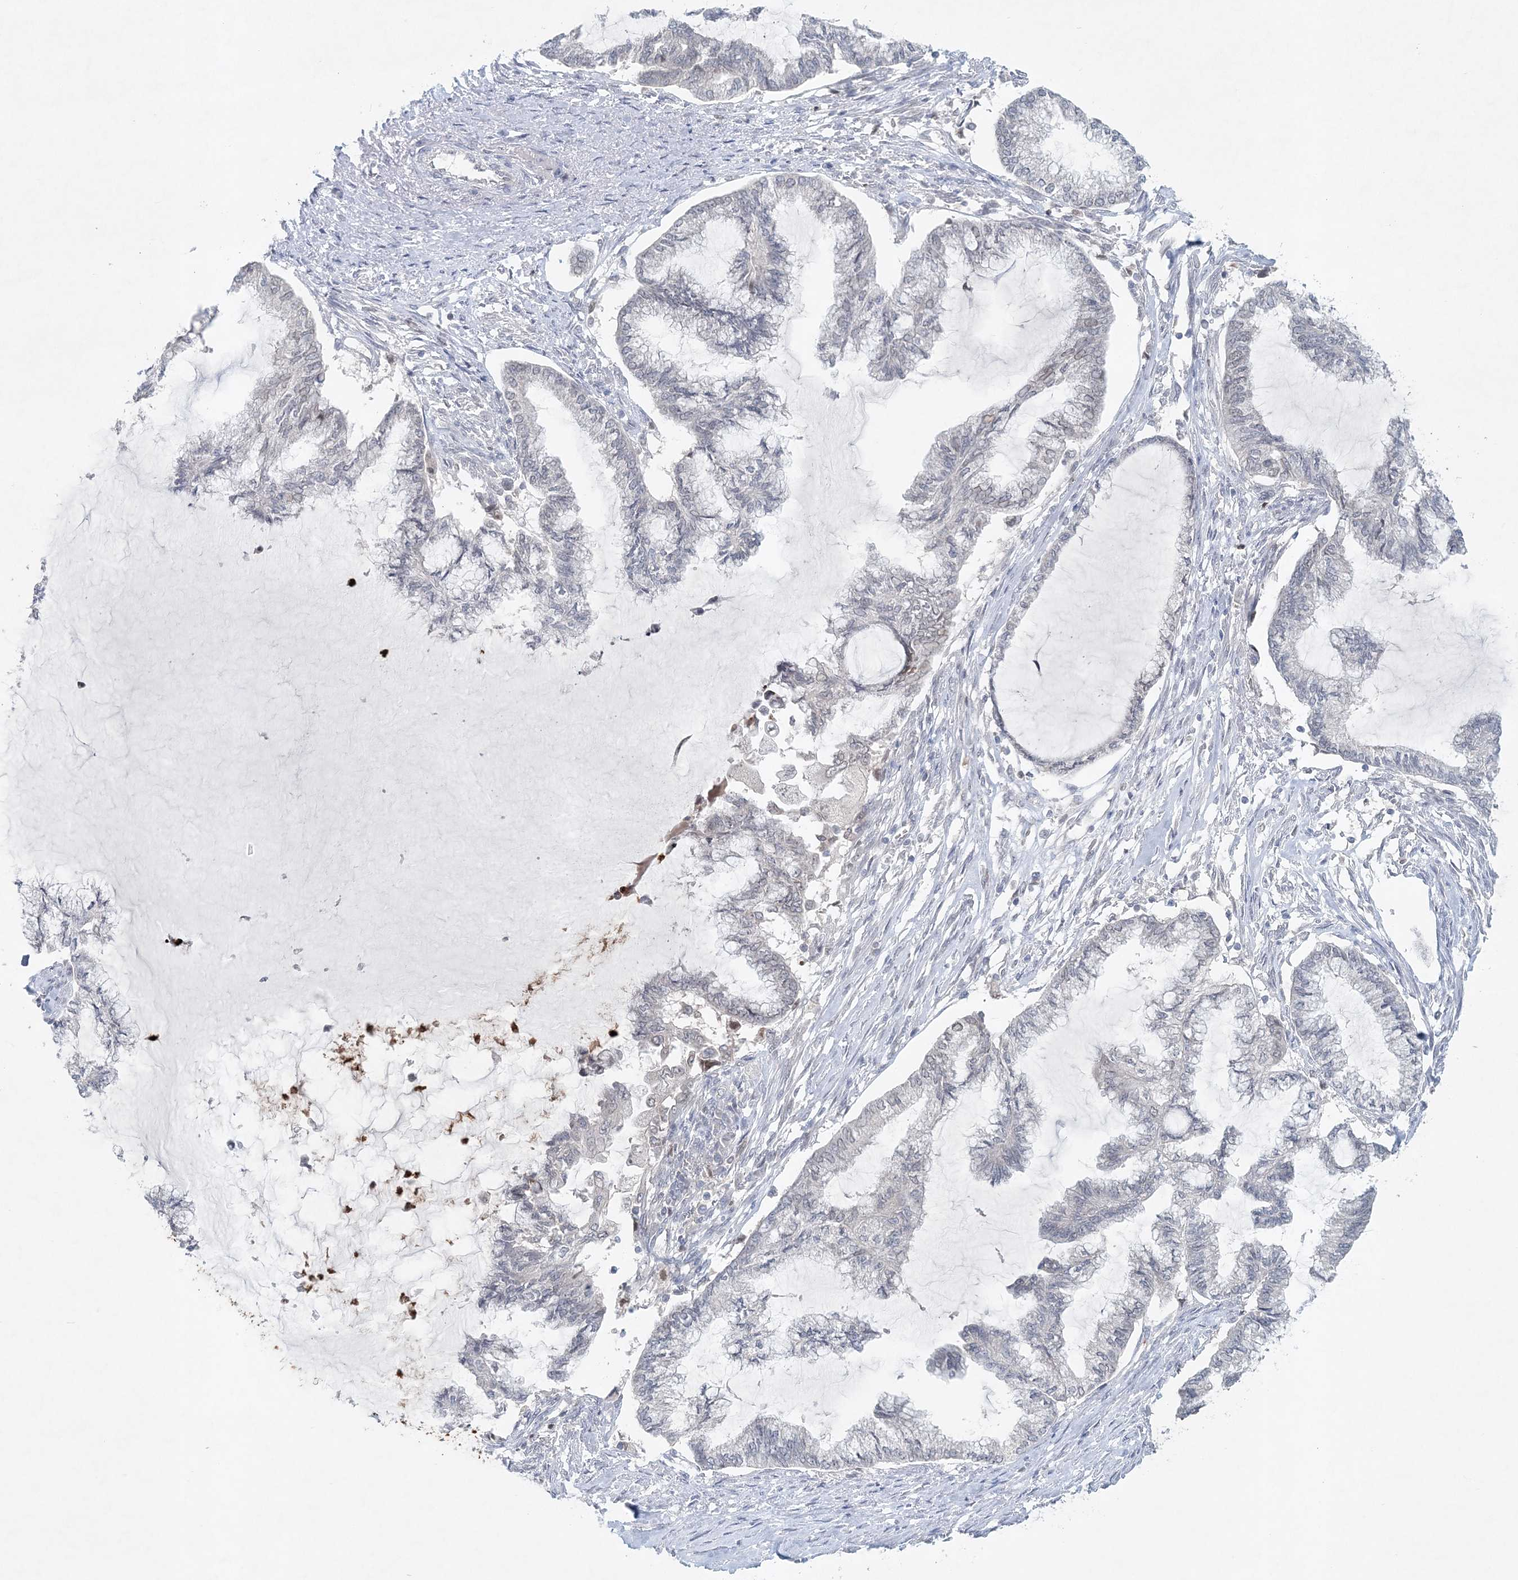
{"staining": {"intensity": "negative", "quantity": "none", "location": "none"}, "tissue": "endometrial cancer", "cell_type": "Tumor cells", "image_type": "cancer", "snomed": [{"axis": "morphology", "description": "Adenocarcinoma, NOS"}, {"axis": "topography", "description": "Endometrium"}], "caption": "Protein analysis of endometrial cancer shows no significant positivity in tumor cells.", "gene": "NUP54", "patient": {"sex": "female", "age": 86}}